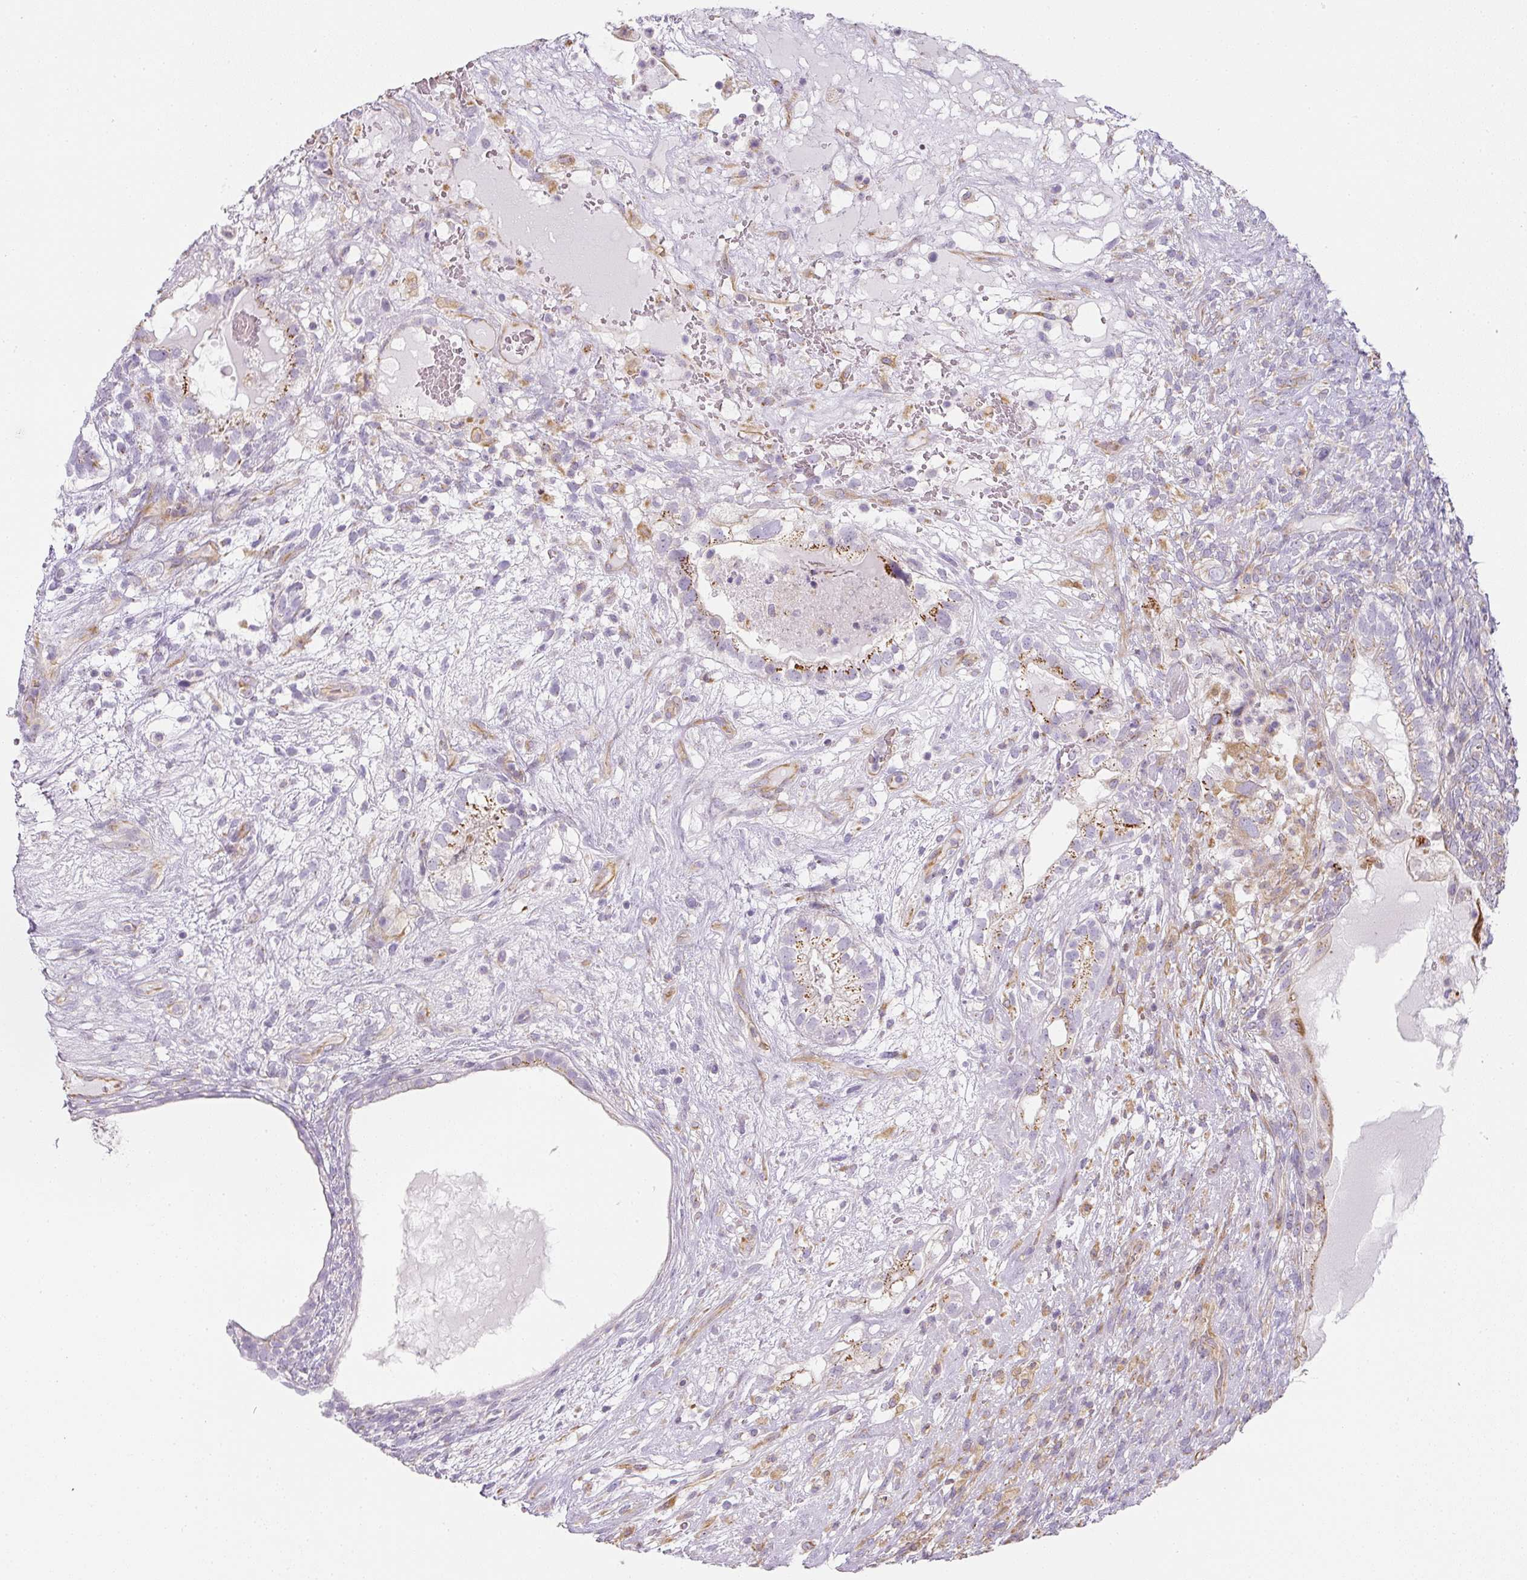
{"staining": {"intensity": "moderate", "quantity": "<25%", "location": "cytoplasmic/membranous"}, "tissue": "testis cancer", "cell_type": "Tumor cells", "image_type": "cancer", "snomed": [{"axis": "morphology", "description": "Seminoma, NOS"}, {"axis": "morphology", "description": "Carcinoma, Embryonal, NOS"}, {"axis": "topography", "description": "Testis"}], "caption": "High-magnification brightfield microscopy of testis seminoma stained with DAB (3,3'-diaminobenzidine) (brown) and counterstained with hematoxylin (blue). tumor cells exhibit moderate cytoplasmic/membranous expression is appreciated in approximately<25% of cells.", "gene": "ATP8B2", "patient": {"sex": "male", "age": 41}}